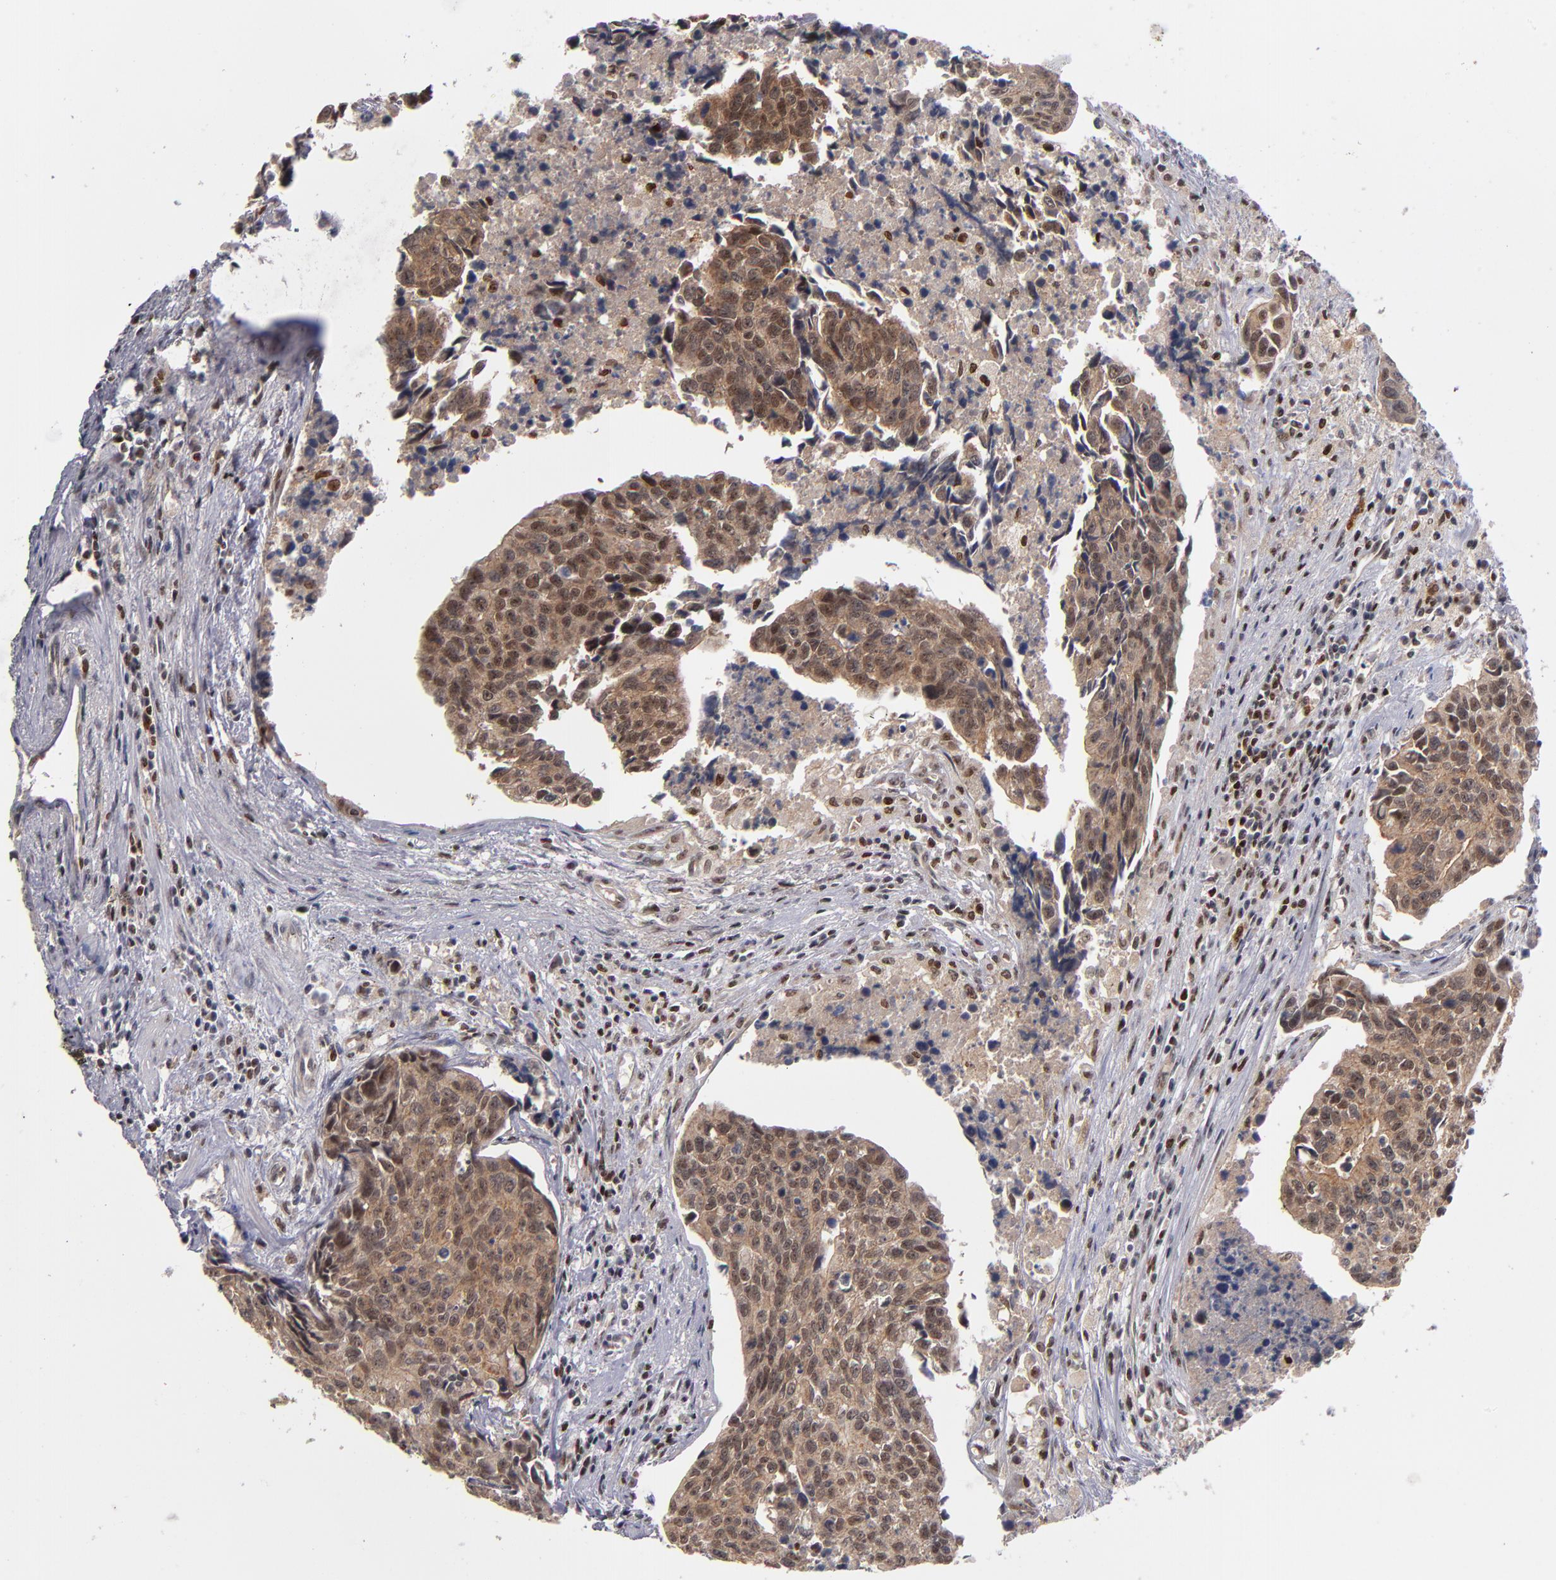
{"staining": {"intensity": "weak", "quantity": "25%-75%", "location": "cytoplasmic/membranous,nuclear"}, "tissue": "urothelial cancer", "cell_type": "Tumor cells", "image_type": "cancer", "snomed": [{"axis": "morphology", "description": "Urothelial carcinoma, High grade"}, {"axis": "topography", "description": "Urinary bladder"}], "caption": "Weak cytoplasmic/membranous and nuclear protein positivity is appreciated in approximately 25%-75% of tumor cells in urothelial carcinoma (high-grade).", "gene": "KDM6A", "patient": {"sex": "male", "age": 81}}